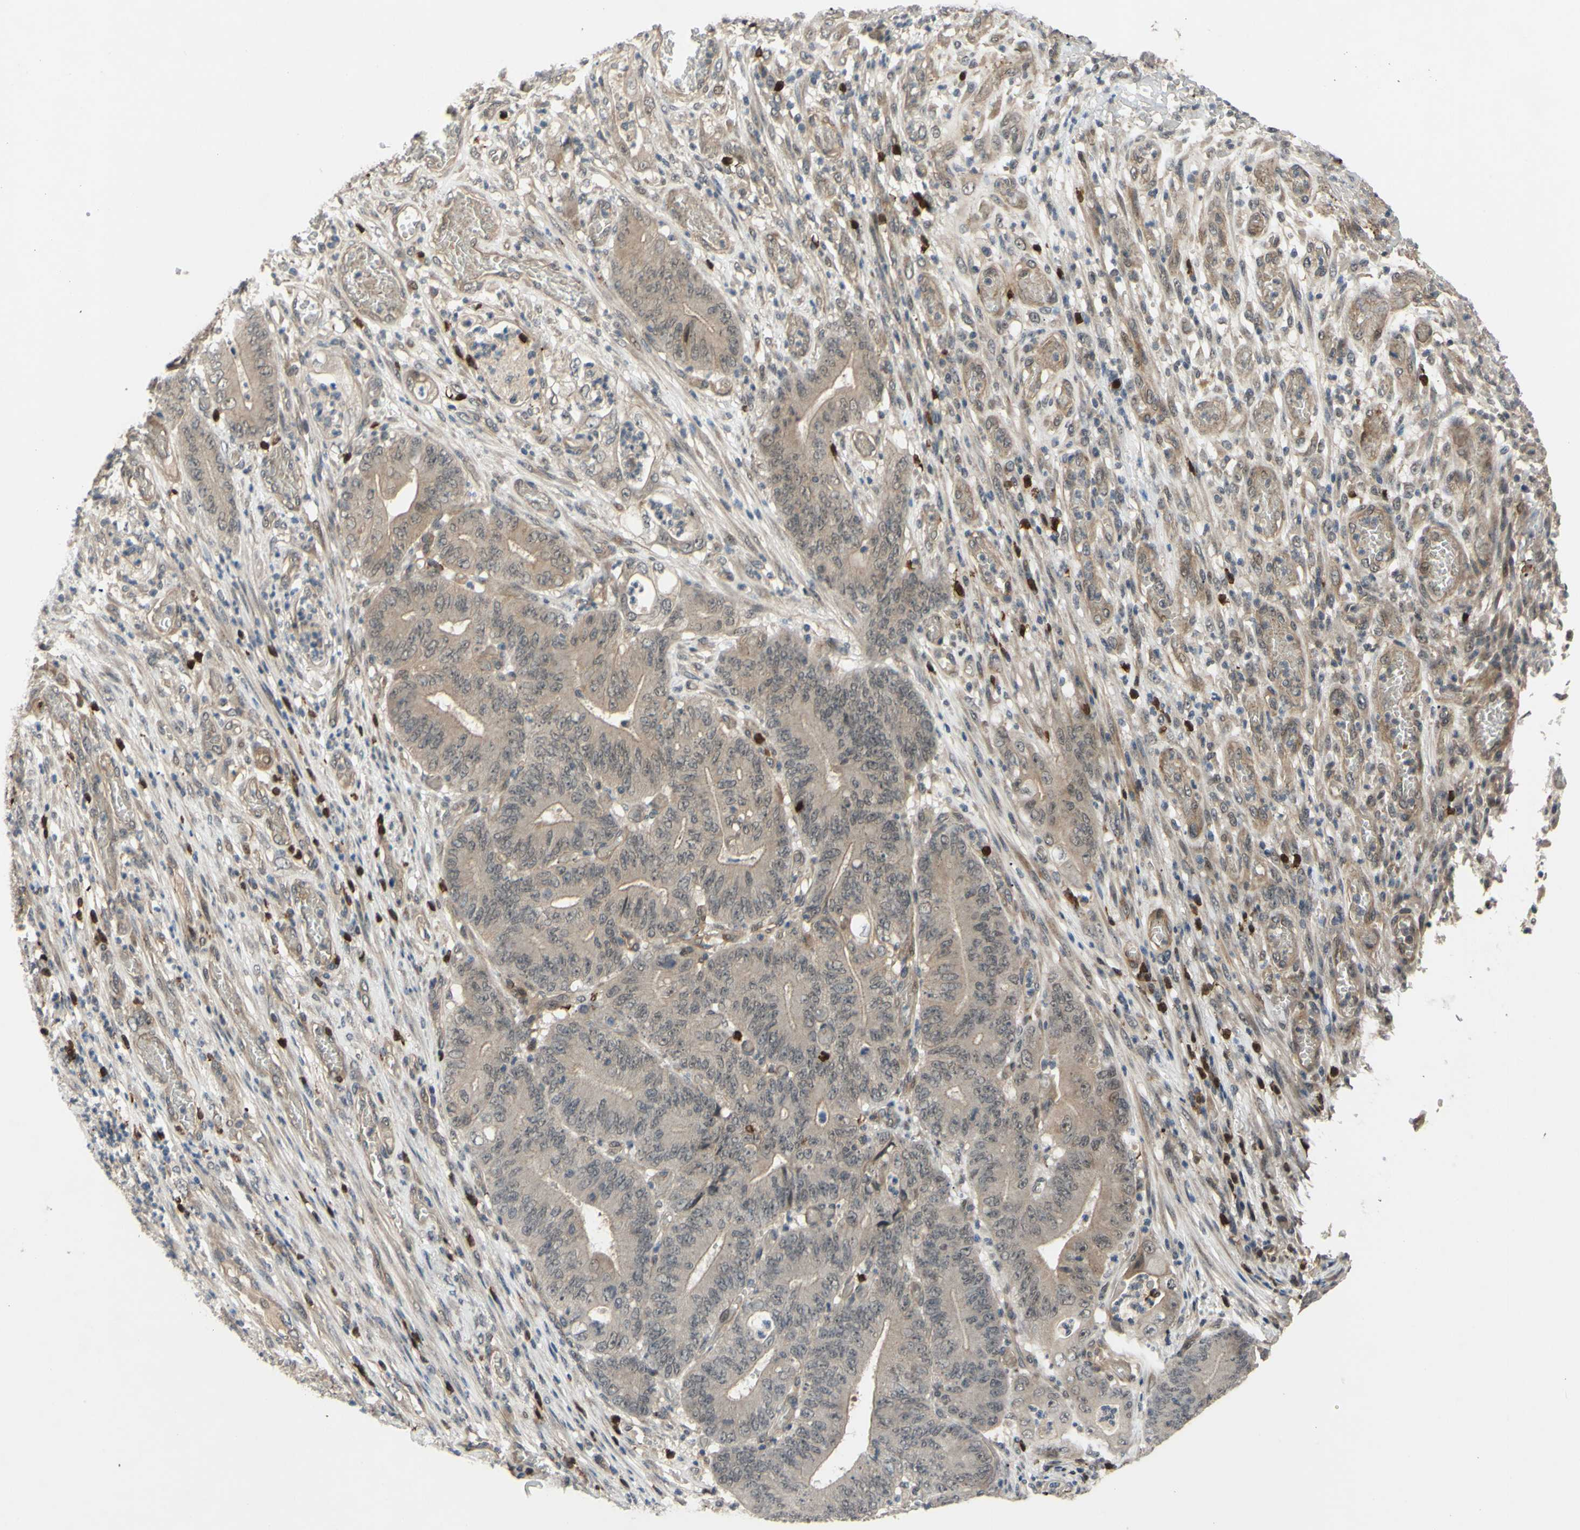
{"staining": {"intensity": "weak", "quantity": ">75%", "location": "cytoplasmic/membranous"}, "tissue": "stomach cancer", "cell_type": "Tumor cells", "image_type": "cancer", "snomed": [{"axis": "morphology", "description": "Adenocarcinoma, NOS"}, {"axis": "topography", "description": "Stomach"}], "caption": "Stomach cancer stained with a protein marker demonstrates weak staining in tumor cells.", "gene": "ALK", "patient": {"sex": "female", "age": 73}}